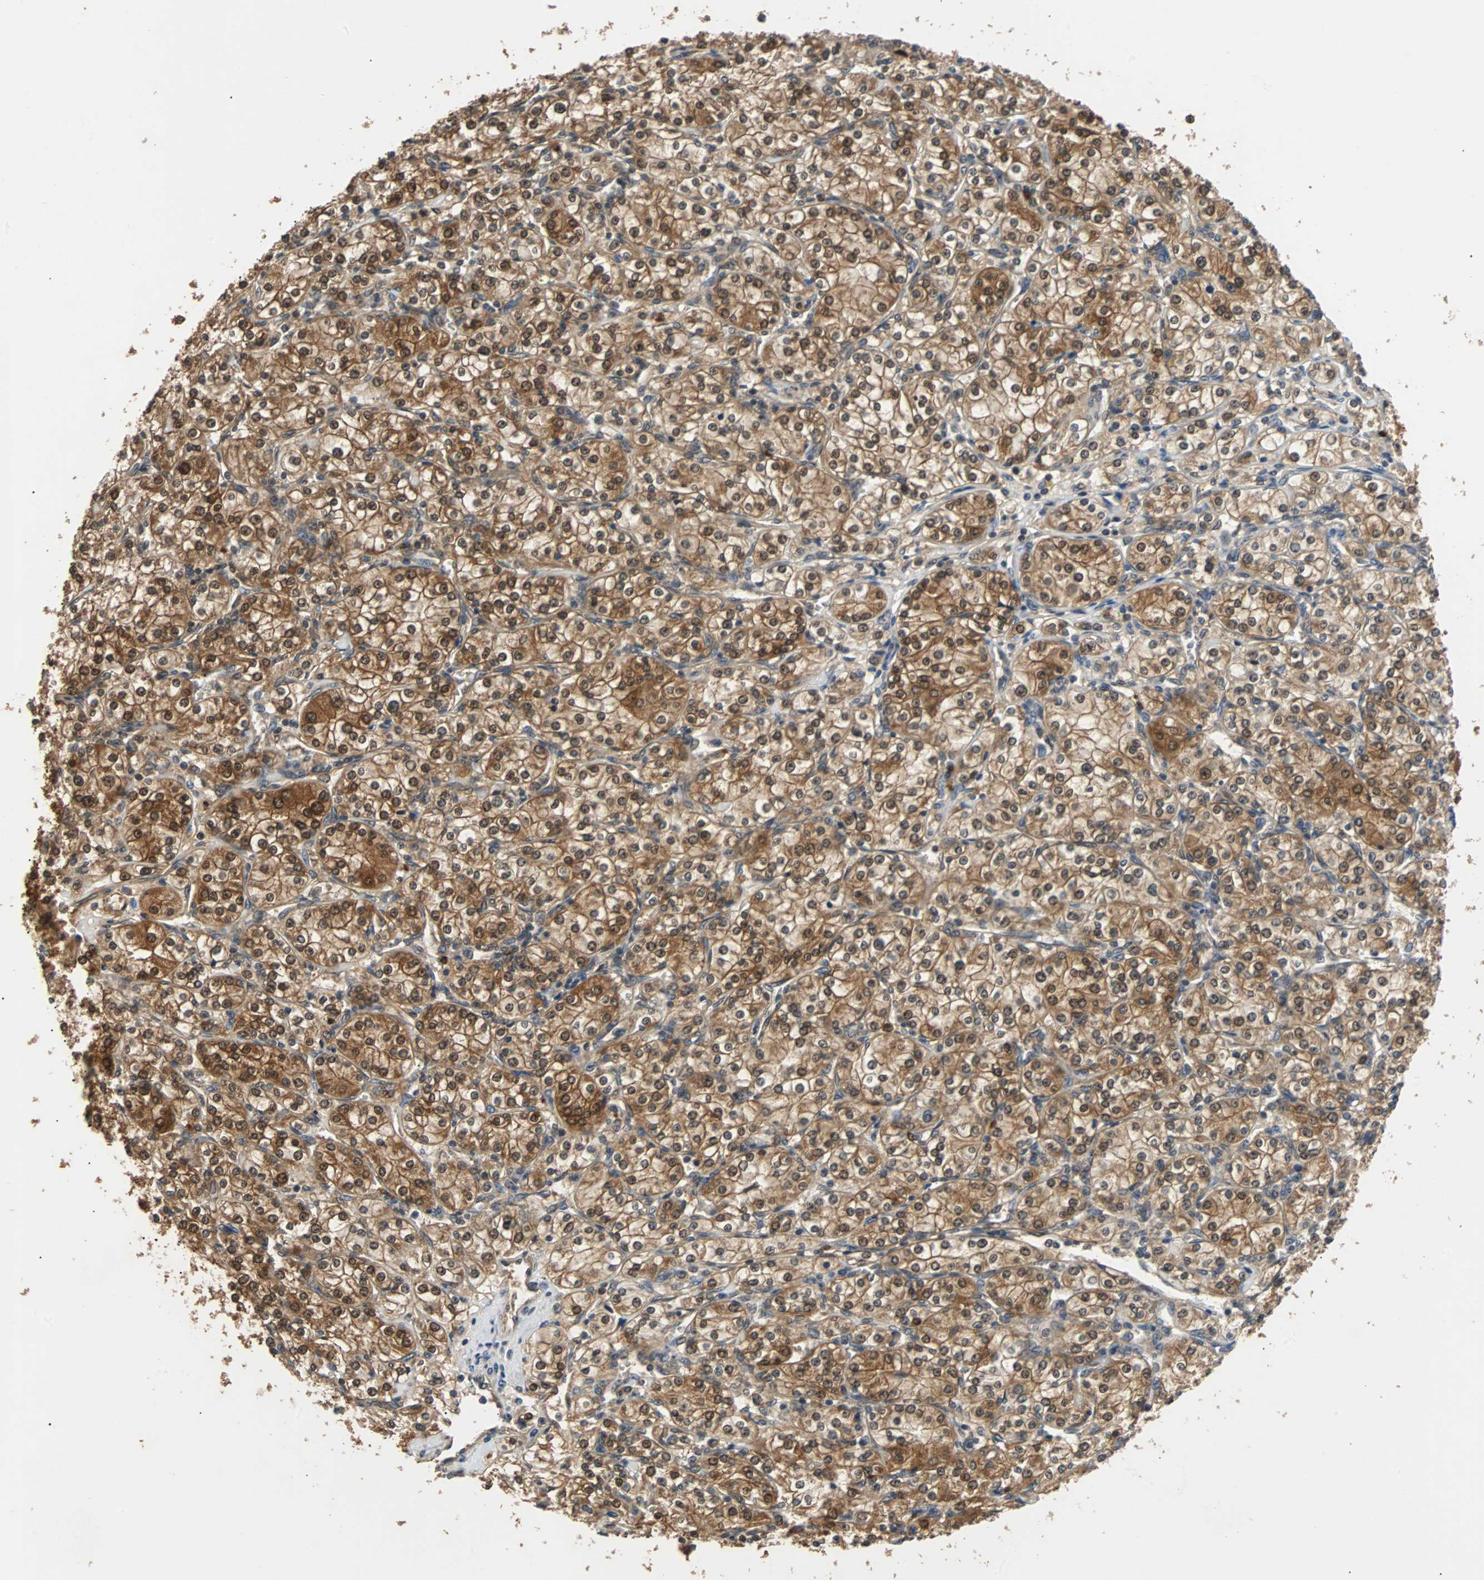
{"staining": {"intensity": "moderate", "quantity": "25%-75%", "location": "cytoplasmic/membranous,nuclear"}, "tissue": "renal cancer", "cell_type": "Tumor cells", "image_type": "cancer", "snomed": [{"axis": "morphology", "description": "Adenocarcinoma, NOS"}, {"axis": "topography", "description": "Kidney"}], "caption": "Tumor cells reveal medium levels of moderate cytoplasmic/membranous and nuclear staining in approximately 25%-75% of cells in human renal adenocarcinoma.", "gene": "PRDX6", "patient": {"sex": "male", "age": 77}}